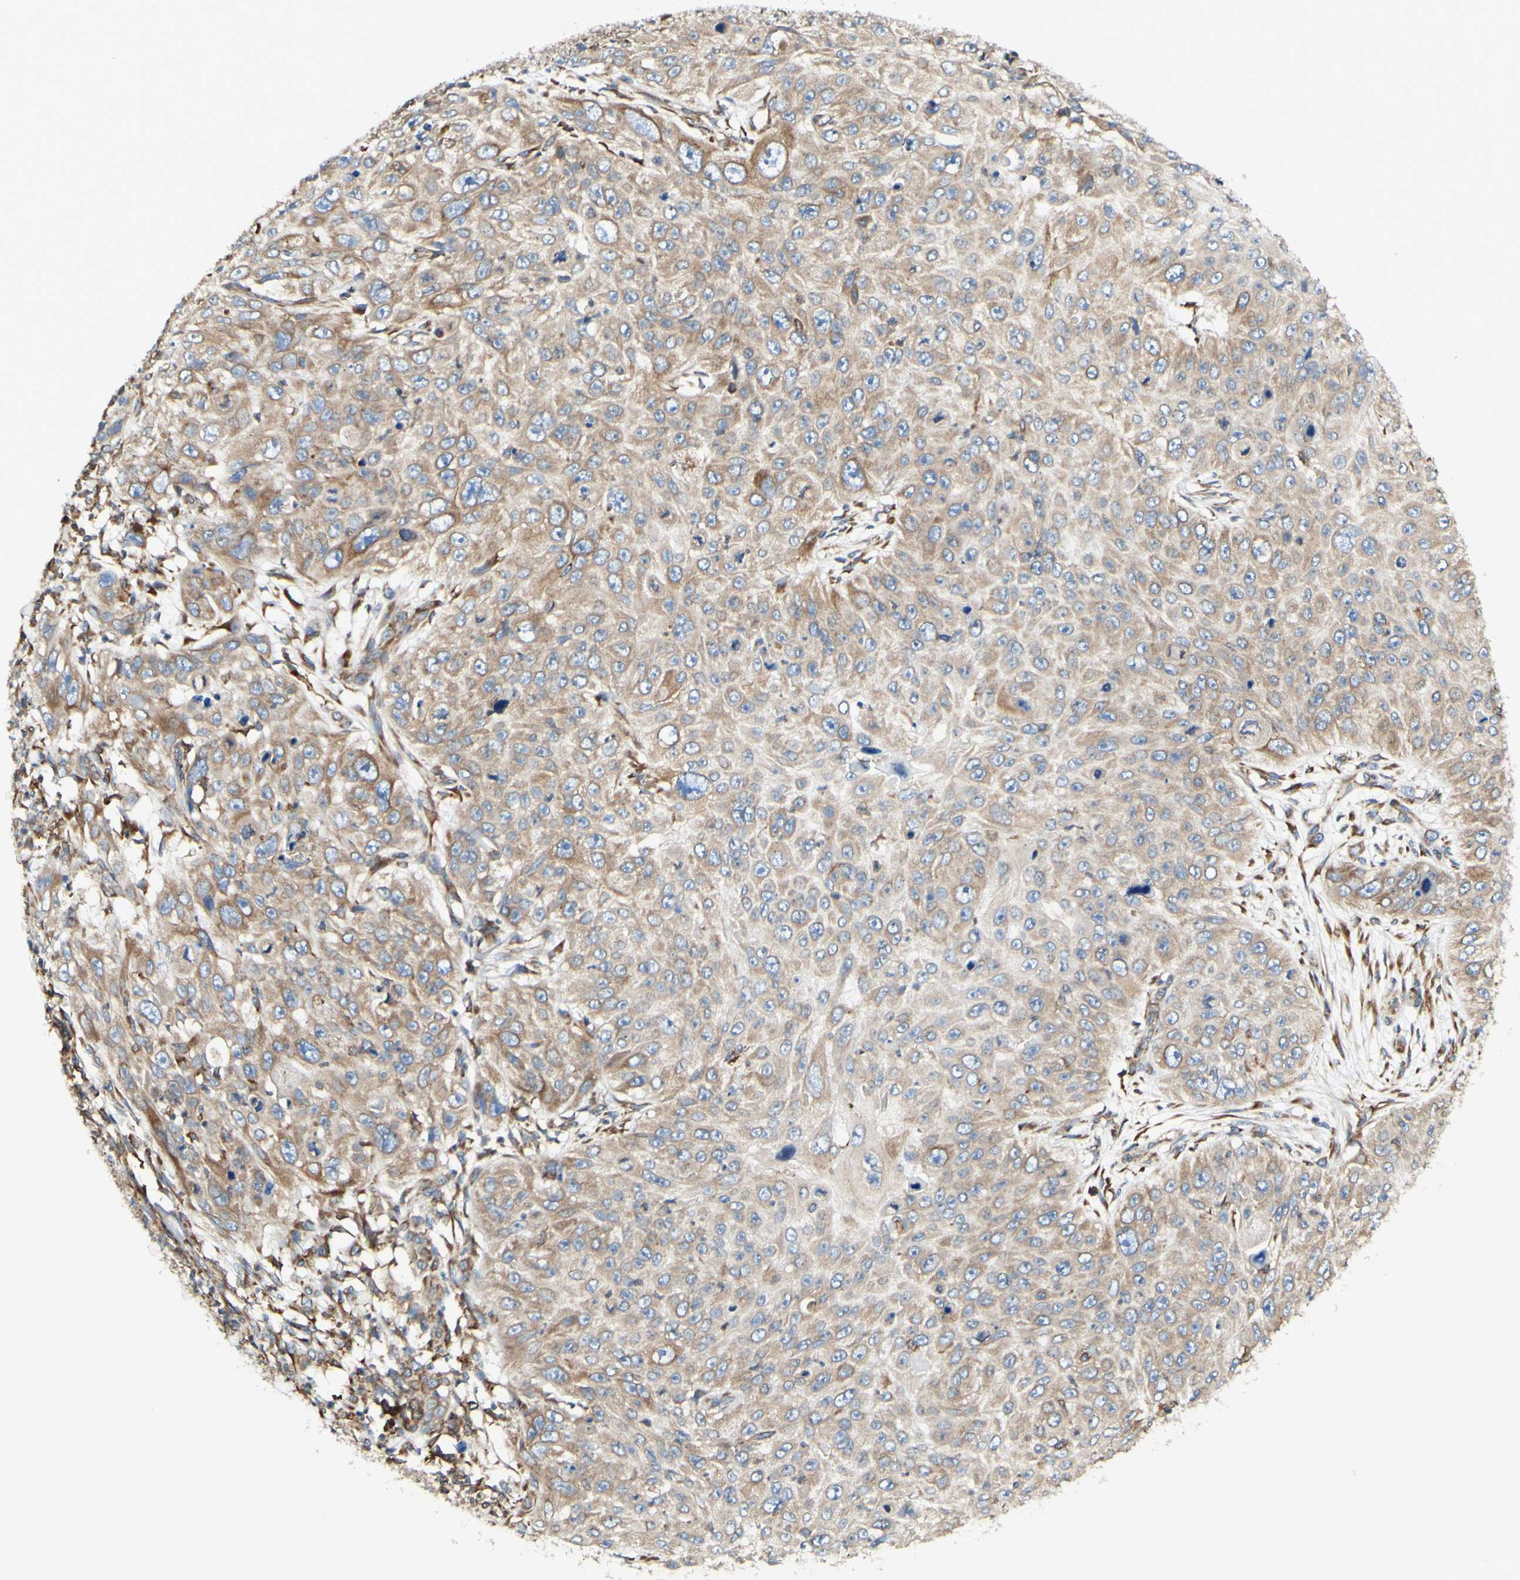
{"staining": {"intensity": "weak", "quantity": ">75%", "location": "cytoplasmic/membranous"}, "tissue": "skin cancer", "cell_type": "Tumor cells", "image_type": "cancer", "snomed": [{"axis": "morphology", "description": "Squamous cell carcinoma, NOS"}, {"axis": "topography", "description": "Skin"}], "caption": "High-power microscopy captured an immunohistochemistry micrograph of skin cancer, revealing weak cytoplasmic/membranous positivity in about >75% of tumor cells. The staining was performed using DAB to visualize the protein expression in brown, while the nuclei were stained in blue with hematoxylin (Magnification: 20x).", "gene": "DNAJB11", "patient": {"sex": "female", "age": 80}}